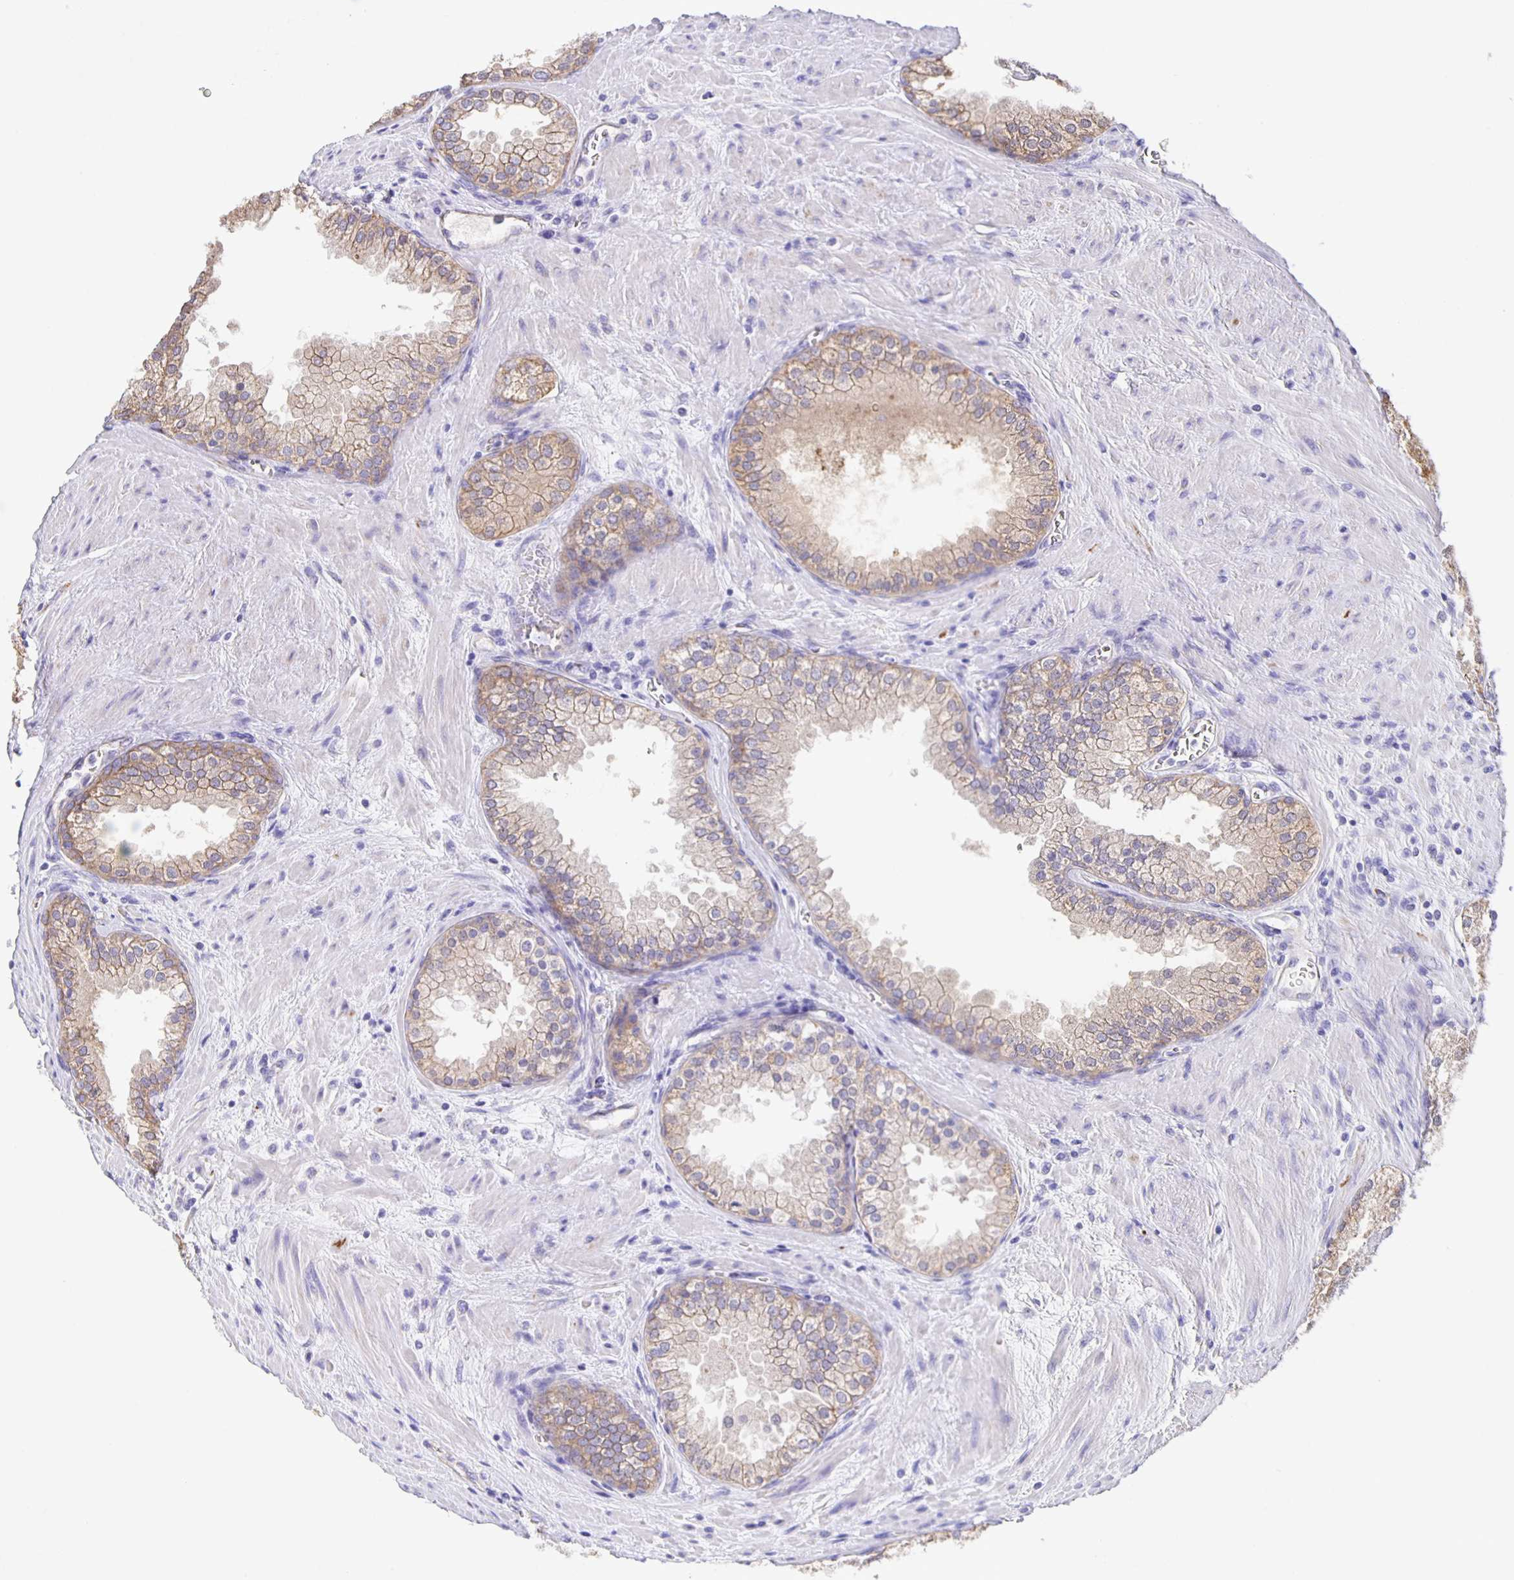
{"staining": {"intensity": "weak", "quantity": "25%-75%", "location": "cytoplasmic/membranous"}, "tissue": "prostate cancer", "cell_type": "Tumor cells", "image_type": "cancer", "snomed": [{"axis": "morphology", "description": "Adenocarcinoma, High grade"}, {"axis": "topography", "description": "Prostate"}], "caption": "Human prostate adenocarcinoma (high-grade) stained with a brown dye displays weak cytoplasmic/membranous positive staining in approximately 25%-75% of tumor cells.", "gene": "JMJD4", "patient": {"sex": "male", "age": 66}}